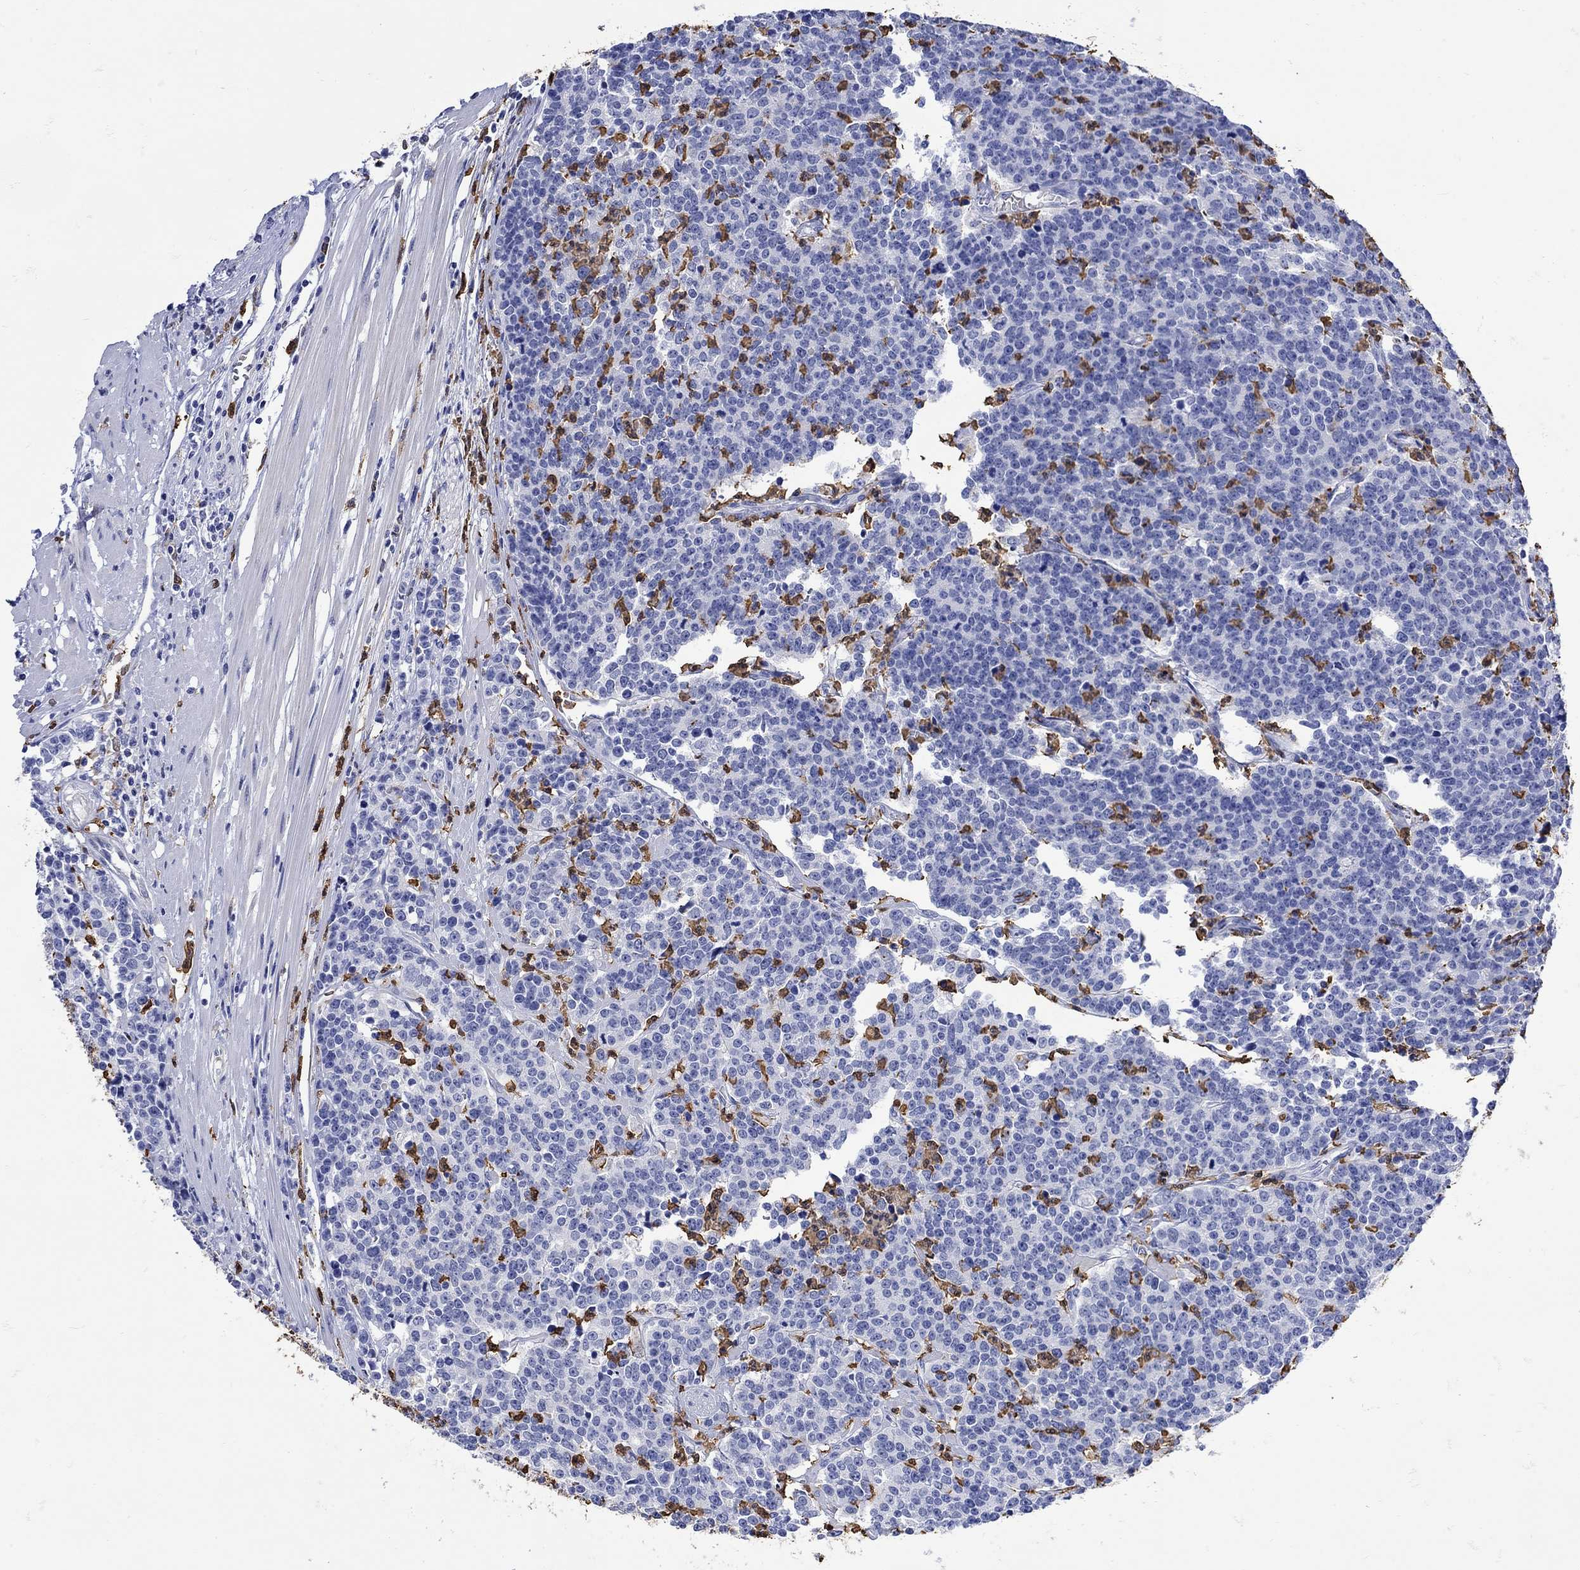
{"staining": {"intensity": "negative", "quantity": "none", "location": "none"}, "tissue": "prostate cancer", "cell_type": "Tumor cells", "image_type": "cancer", "snomed": [{"axis": "morphology", "description": "Adenocarcinoma, NOS"}, {"axis": "topography", "description": "Prostate"}], "caption": "The IHC photomicrograph has no significant staining in tumor cells of prostate adenocarcinoma tissue.", "gene": "LINGO3", "patient": {"sex": "male", "age": 67}}